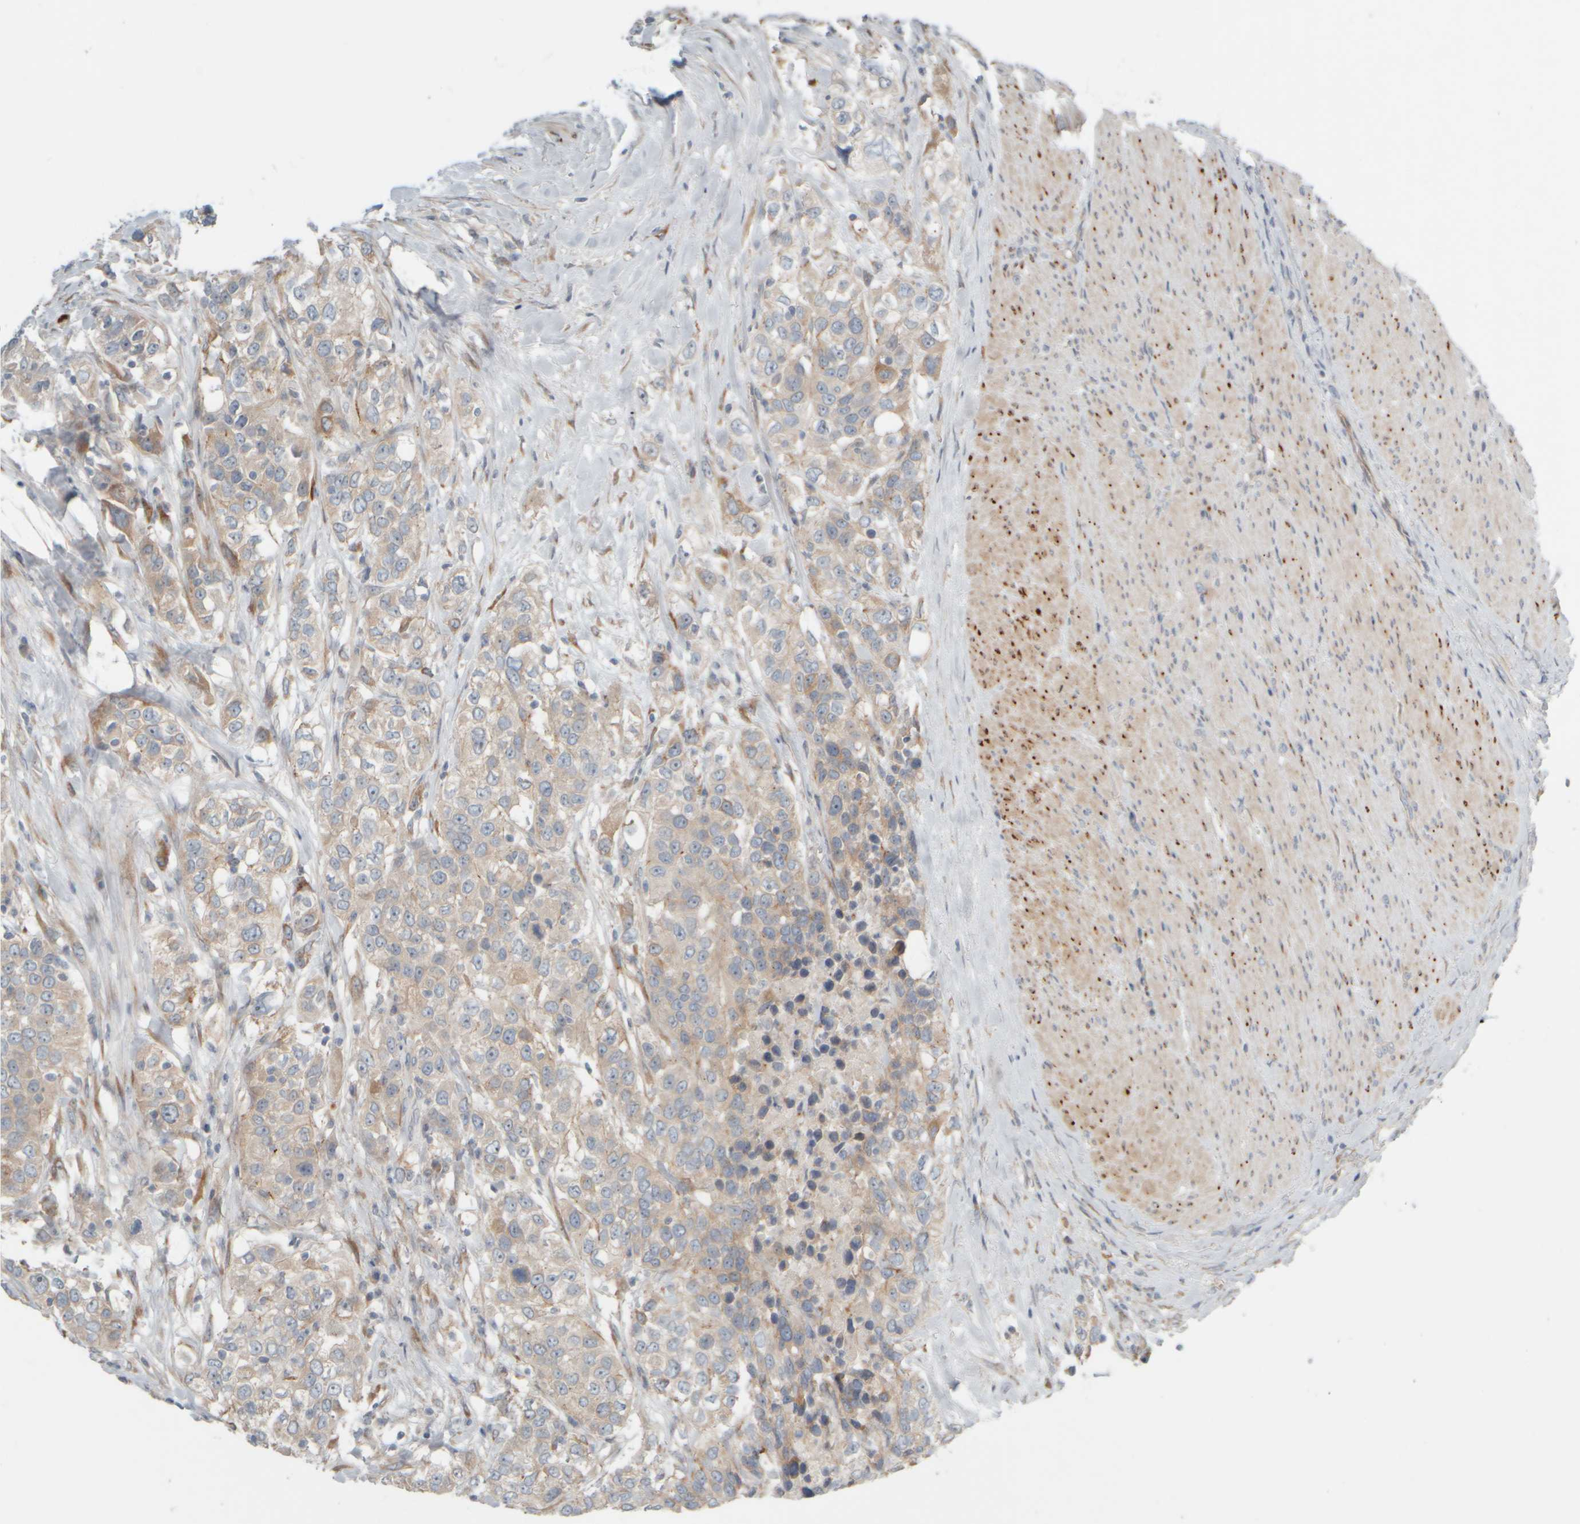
{"staining": {"intensity": "weak", "quantity": "25%-75%", "location": "cytoplasmic/membranous"}, "tissue": "urothelial cancer", "cell_type": "Tumor cells", "image_type": "cancer", "snomed": [{"axis": "morphology", "description": "Urothelial carcinoma, High grade"}, {"axis": "topography", "description": "Urinary bladder"}], "caption": "Immunohistochemical staining of high-grade urothelial carcinoma shows low levels of weak cytoplasmic/membranous protein staining in approximately 25%-75% of tumor cells. Immunohistochemistry stains the protein in brown and the nuclei are stained blue.", "gene": "HGS", "patient": {"sex": "female", "age": 80}}